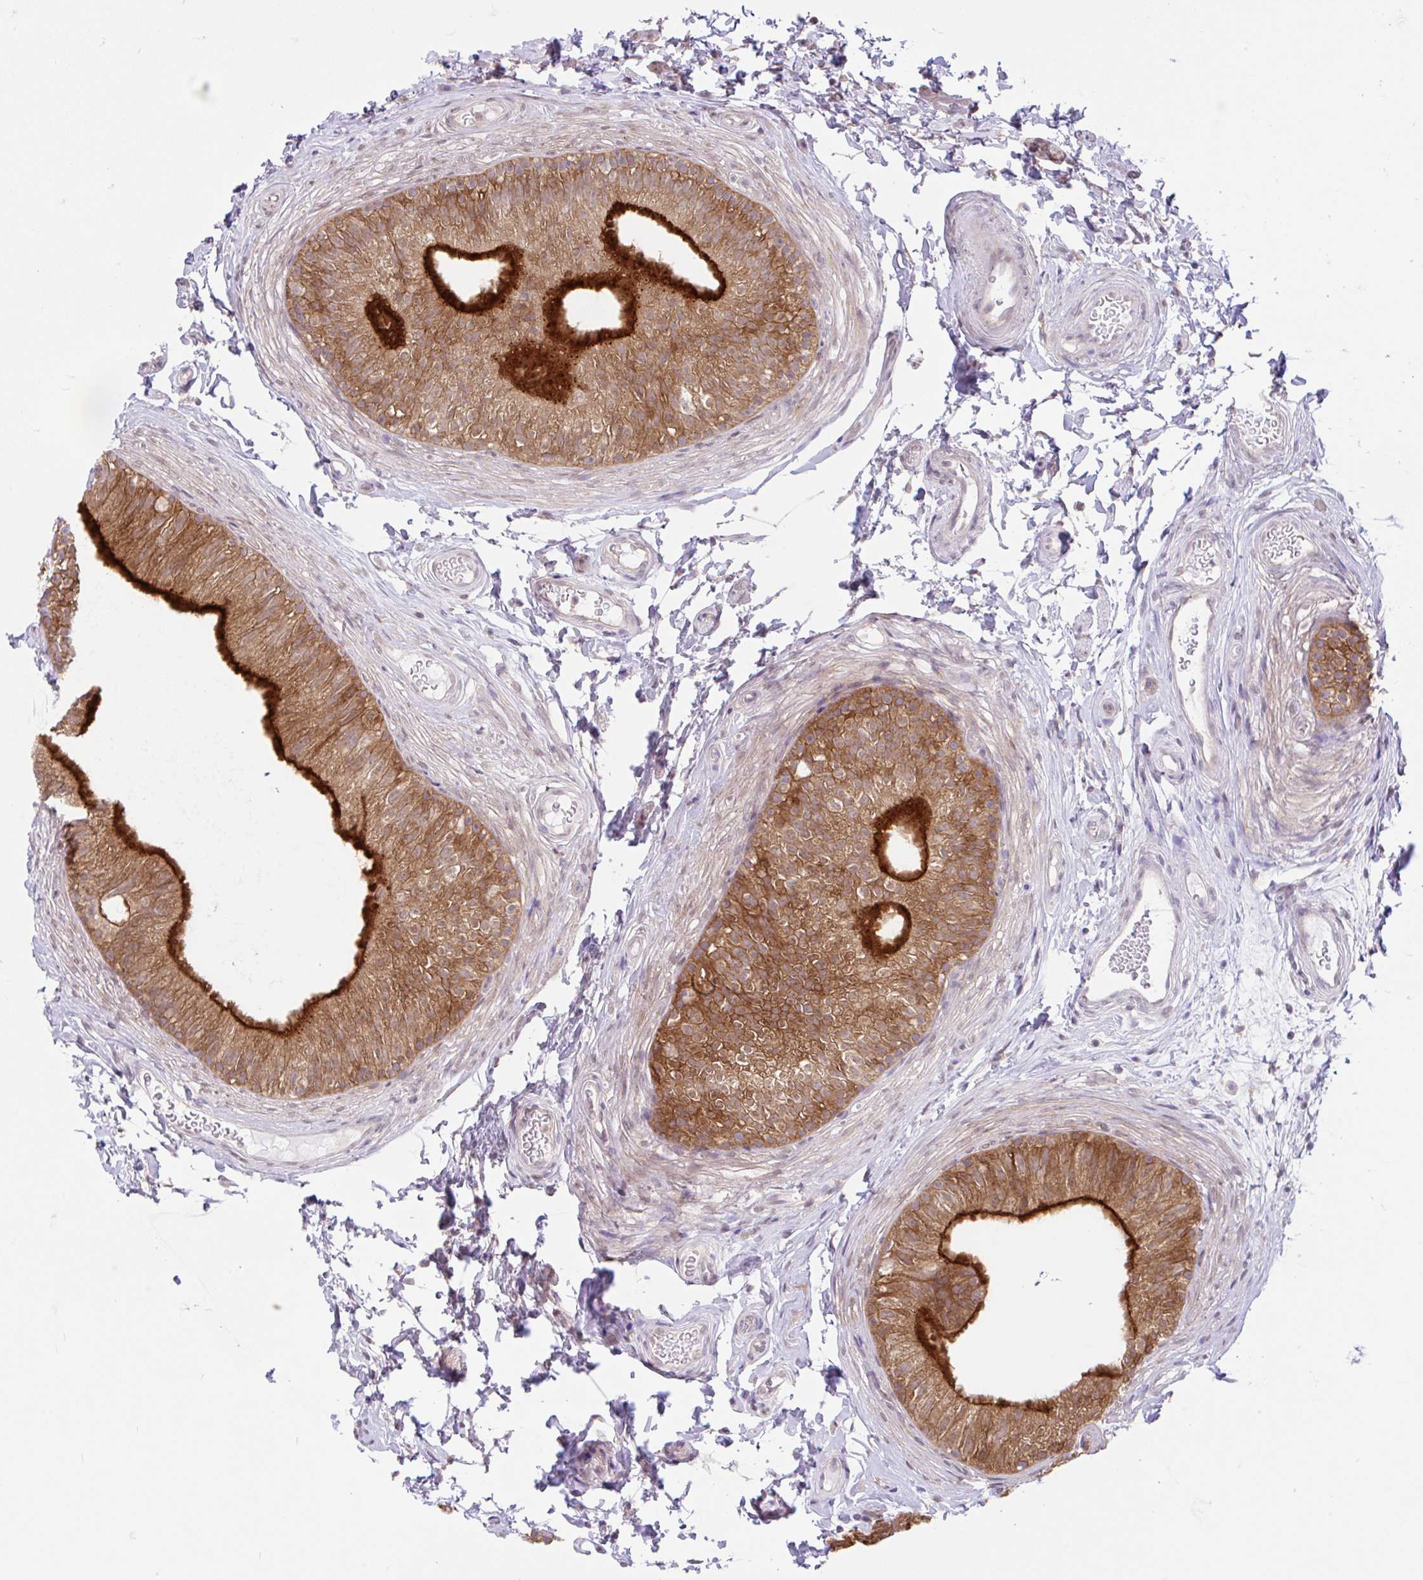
{"staining": {"intensity": "strong", "quantity": ">75%", "location": "cytoplasmic/membranous"}, "tissue": "epididymis", "cell_type": "Glandular cells", "image_type": "normal", "snomed": [{"axis": "morphology", "description": "Normal tissue, NOS"}, {"axis": "topography", "description": "Epididymis, spermatic cord, NOS"}, {"axis": "topography", "description": "Epididymis"}, {"axis": "topography", "description": "Peripheral nerve tissue"}], "caption": "Immunohistochemical staining of unremarkable human epididymis reveals high levels of strong cytoplasmic/membranous staining in about >75% of glandular cells. Ihc stains the protein in brown and the nuclei are stained blue.", "gene": "RALBP1", "patient": {"sex": "male", "age": 29}}